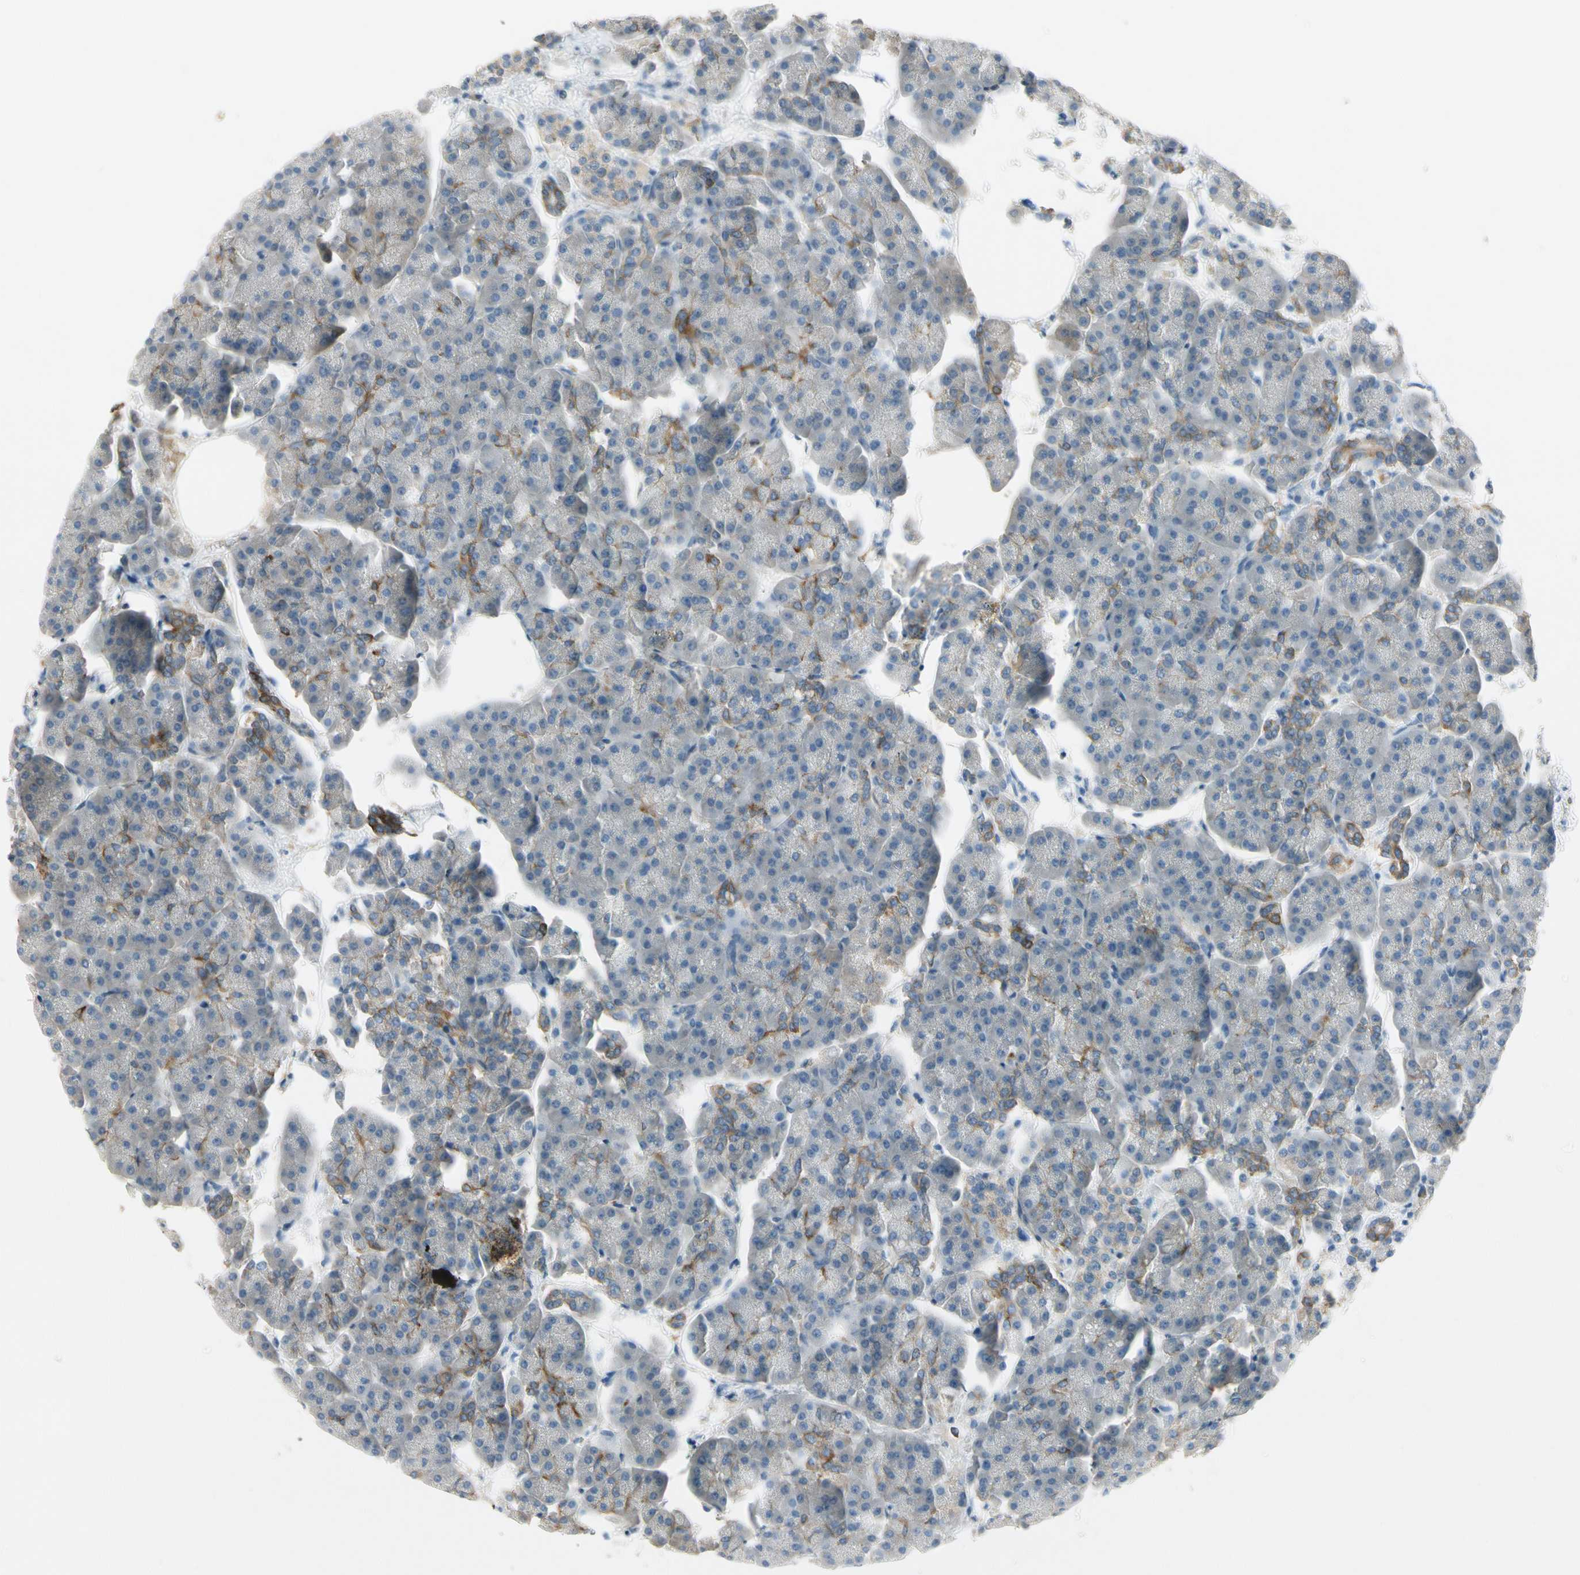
{"staining": {"intensity": "weak", "quantity": "<25%", "location": "cytoplasmic/membranous"}, "tissue": "pancreas", "cell_type": "Exocrine glandular cells", "image_type": "normal", "snomed": [{"axis": "morphology", "description": "Normal tissue, NOS"}, {"axis": "topography", "description": "Pancreas"}], "caption": "Photomicrograph shows no protein expression in exocrine glandular cells of benign pancreas.", "gene": "ITGA3", "patient": {"sex": "female", "age": 70}}